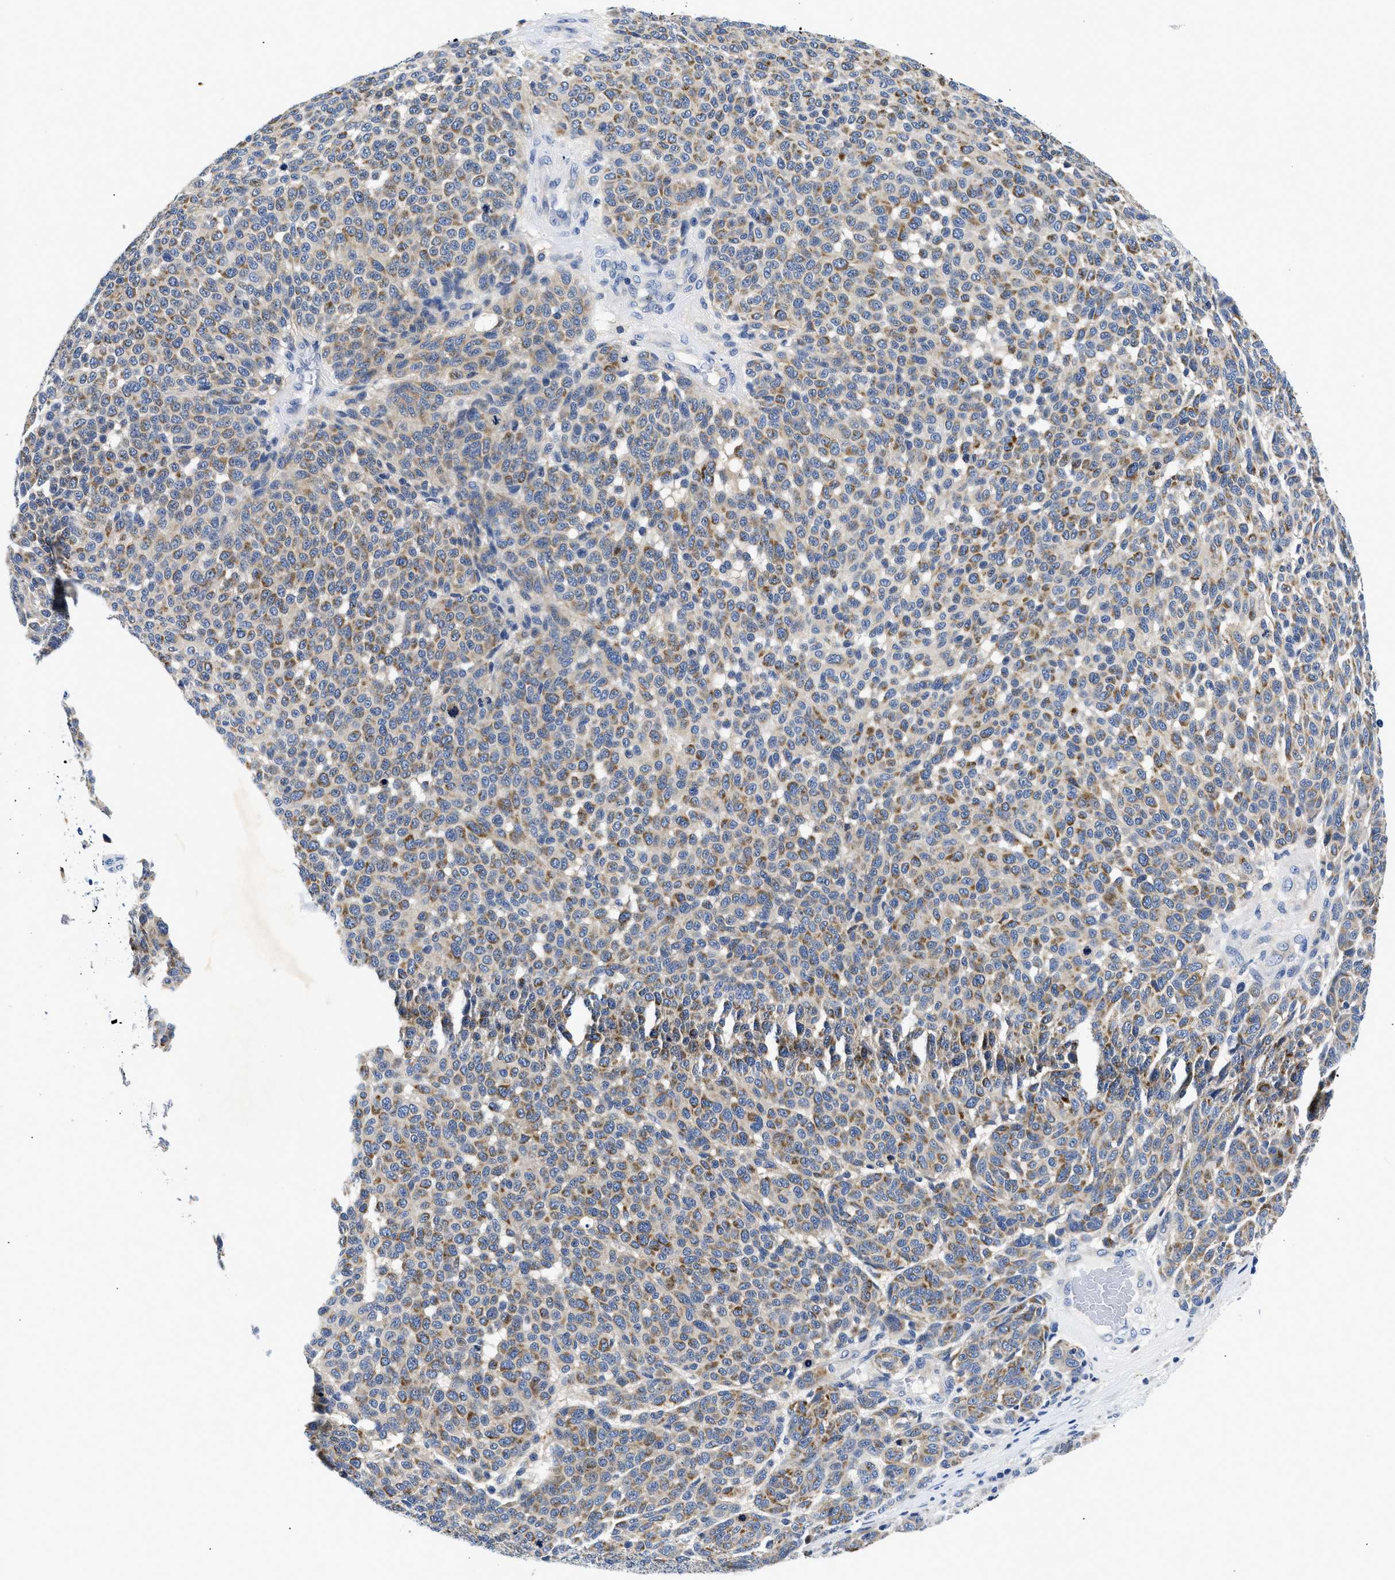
{"staining": {"intensity": "weak", "quantity": ">75%", "location": "cytoplasmic/membranous"}, "tissue": "melanoma", "cell_type": "Tumor cells", "image_type": "cancer", "snomed": [{"axis": "morphology", "description": "Malignant melanoma, NOS"}, {"axis": "topography", "description": "Skin"}], "caption": "Brown immunohistochemical staining in melanoma displays weak cytoplasmic/membranous expression in approximately >75% of tumor cells.", "gene": "MEA1", "patient": {"sex": "male", "age": 59}}